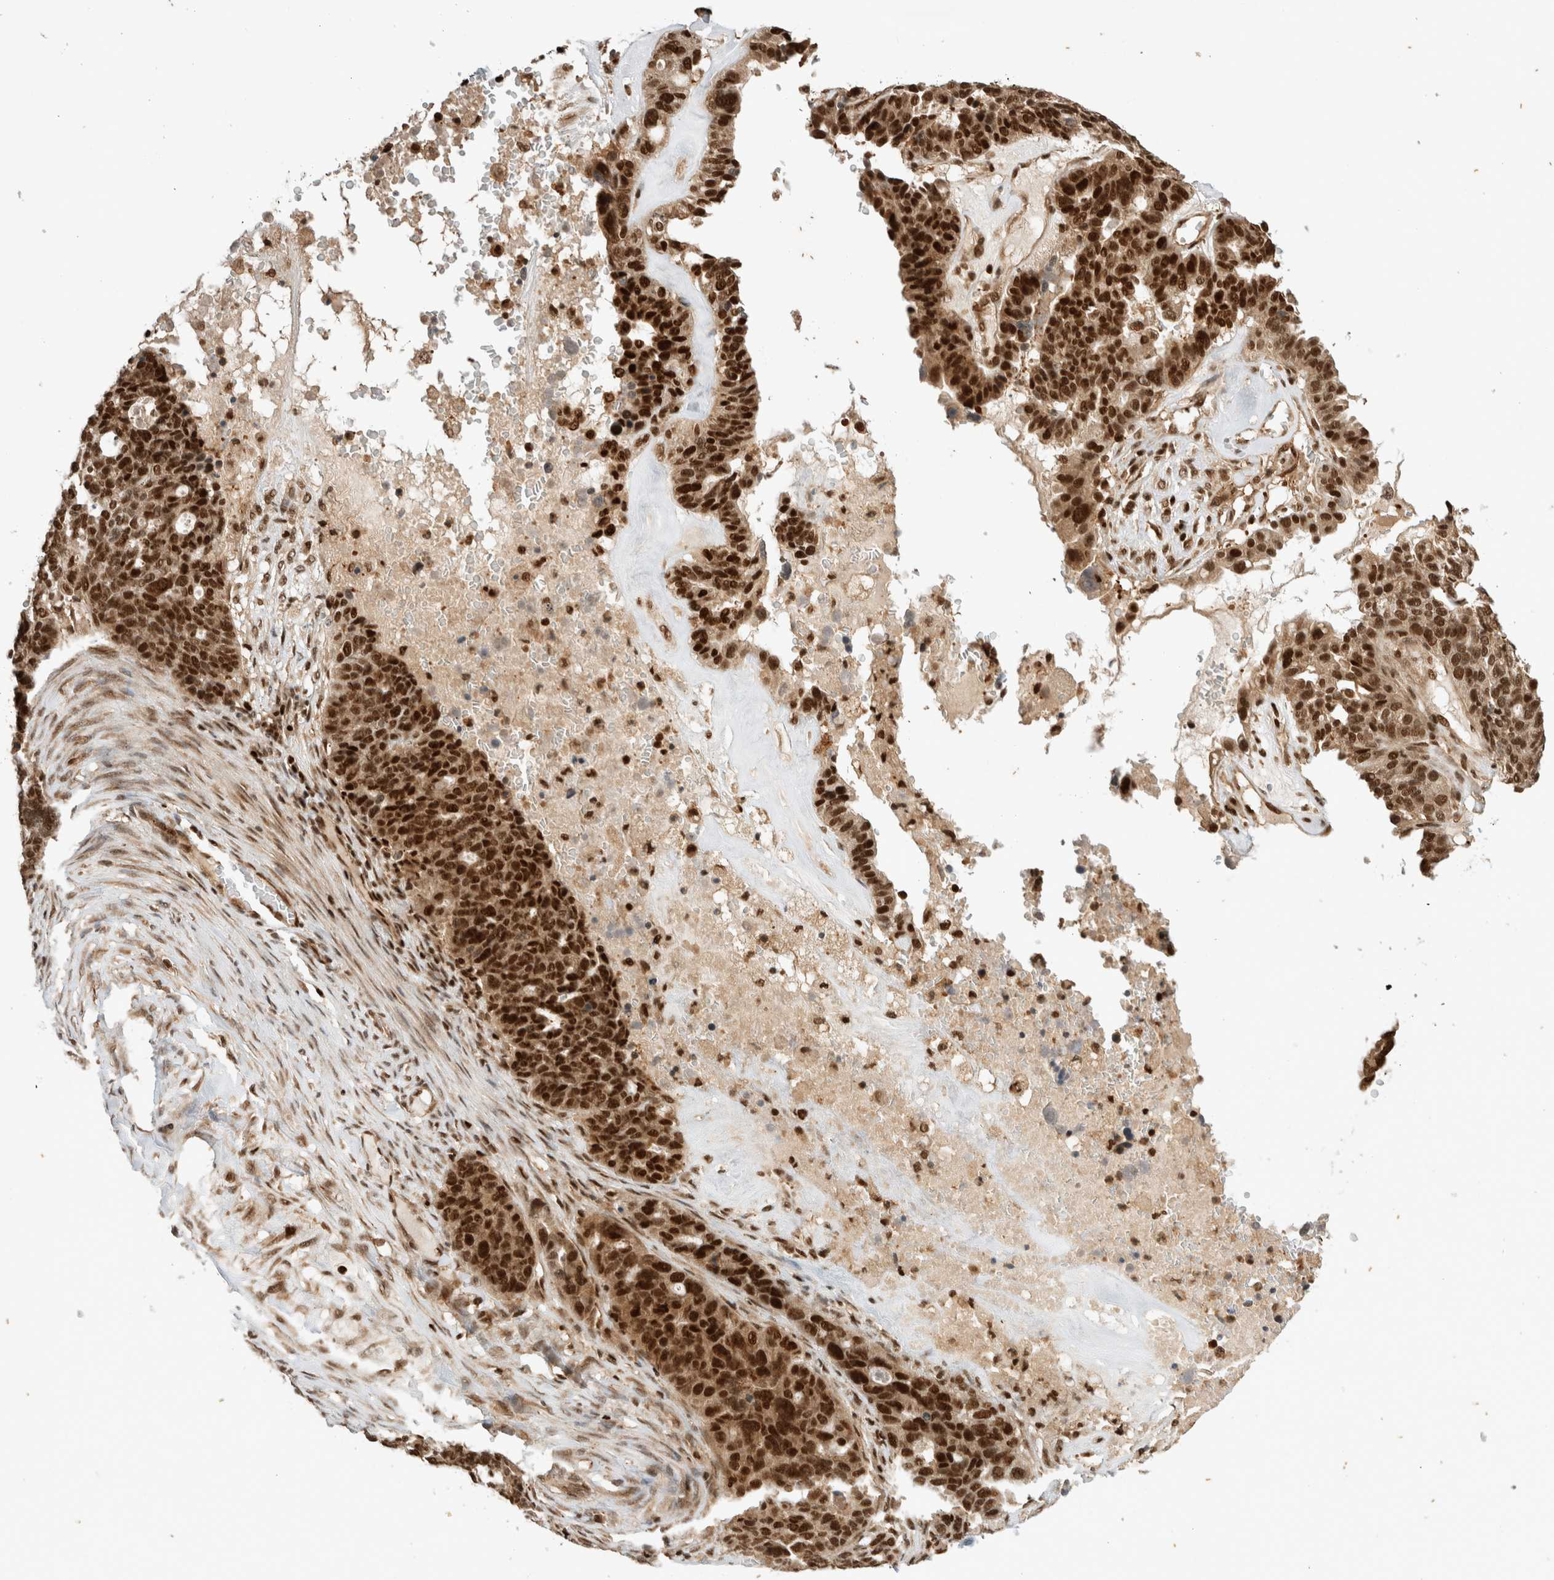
{"staining": {"intensity": "strong", "quantity": ">75%", "location": "nuclear"}, "tissue": "ovarian cancer", "cell_type": "Tumor cells", "image_type": "cancer", "snomed": [{"axis": "morphology", "description": "Cystadenocarcinoma, serous, NOS"}, {"axis": "topography", "description": "Ovary"}], "caption": "Immunohistochemical staining of serous cystadenocarcinoma (ovarian) reveals high levels of strong nuclear protein expression in about >75% of tumor cells.", "gene": "SNRNP40", "patient": {"sex": "female", "age": 59}}